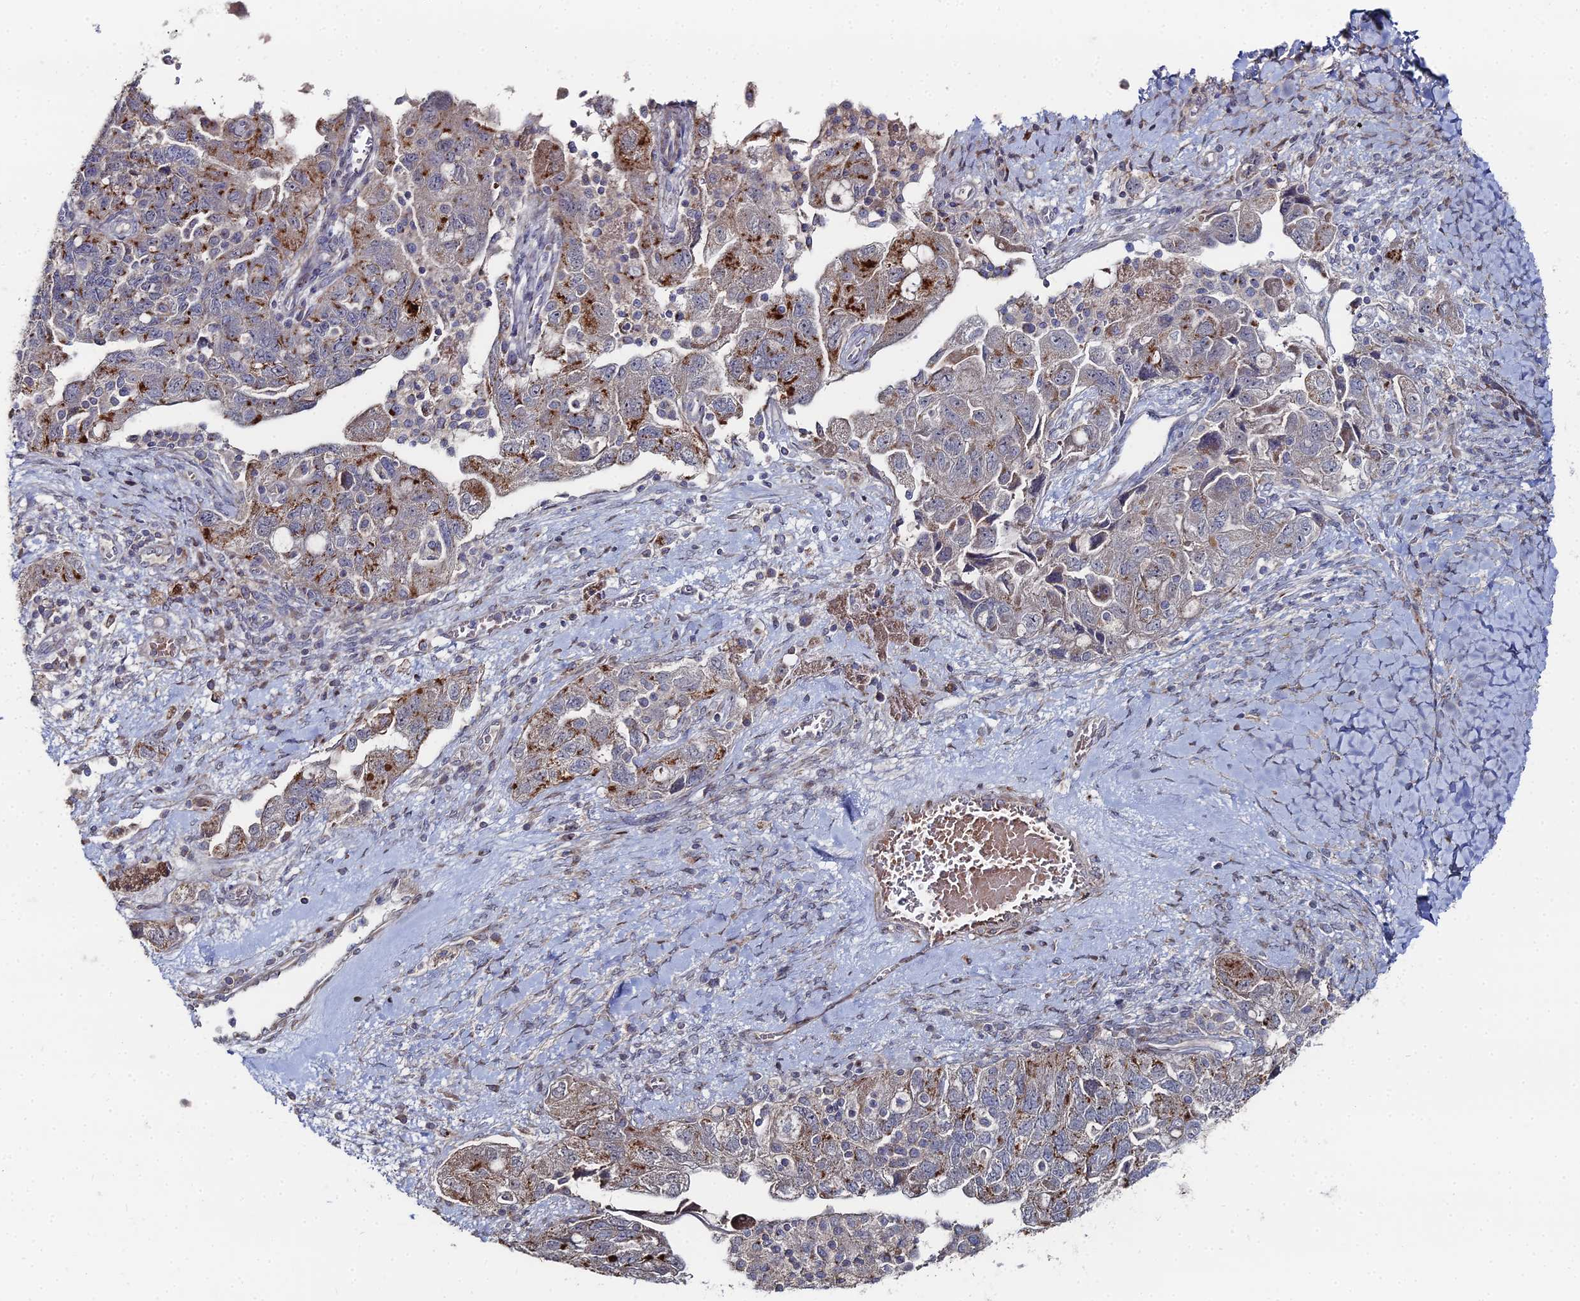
{"staining": {"intensity": "moderate", "quantity": "25%-75%", "location": "cytoplasmic/membranous"}, "tissue": "ovarian cancer", "cell_type": "Tumor cells", "image_type": "cancer", "snomed": [{"axis": "morphology", "description": "Carcinoma, NOS"}, {"axis": "morphology", "description": "Cystadenocarcinoma, serous, NOS"}, {"axis": "topography", "description": "Ovary"}], "caption": "Moderate cytoplasmic/membranous protein expression is identified in approximately 25%-75% of tumor cells in ovarian serous cystadenocarcinoma.", "gene": "SGMS1", "patient": {"sex": "female", "age": 69}}